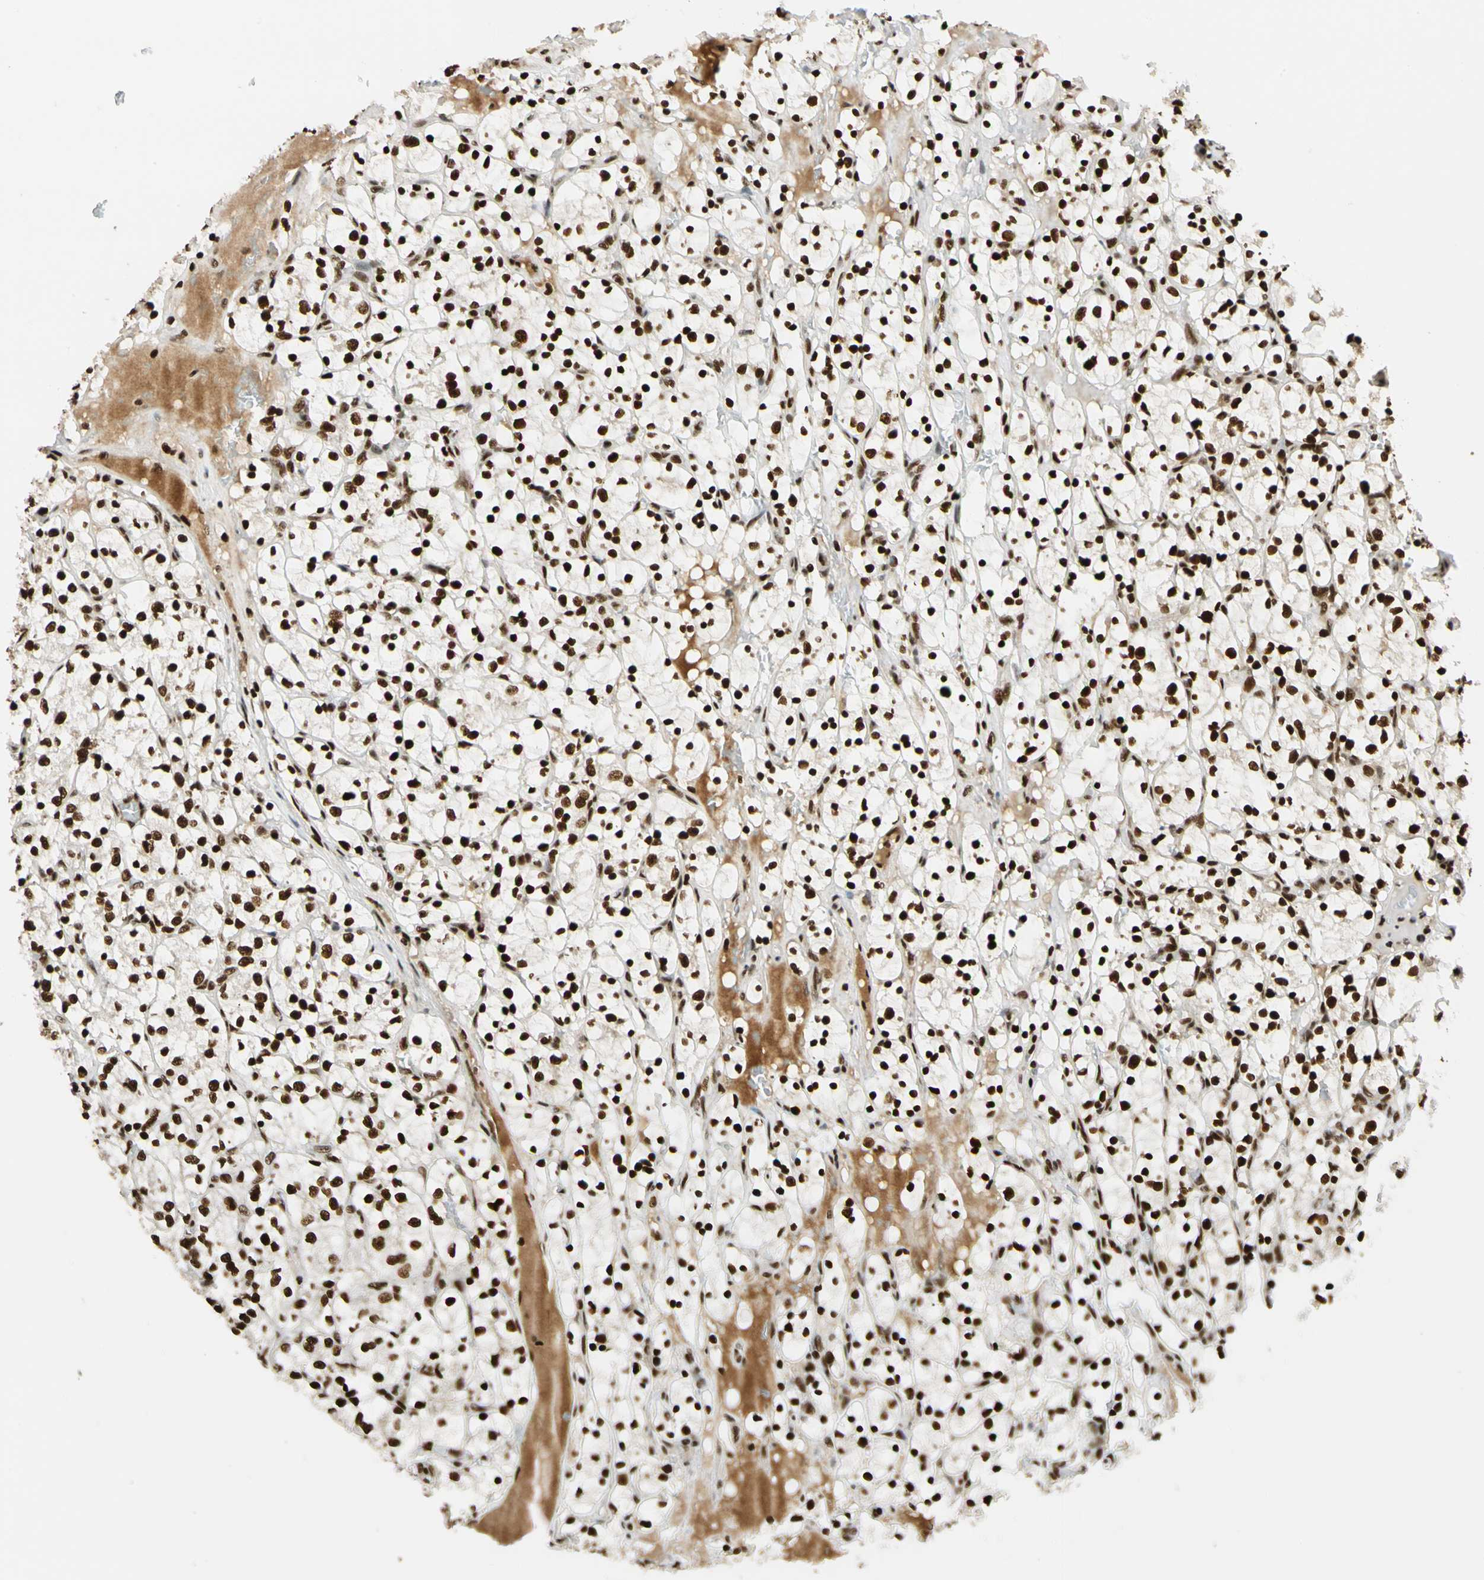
{"staining": {"intensity": "strong", "quantity": ">75%", "location": "nuclear"}, "tissue": "renal cancer", "cell_type": "Tumor cells", "image_type": "cancer", "snomed": [{"axis": "morphology", "description": "Adenocarcinoma, NOS"}, {"axis": "topography", "description": "Kidney"}], "caption": "Strong nuclear staining is seen in approximately >75% of tumor cells in renal cancer. The protein of interest is stained brown, and the nuclei are stained in blue (DAB IHC with brightfield microscopy, high magnification).", "gene": "CDK12", "patient": {"sex": "female", "age": 69}}